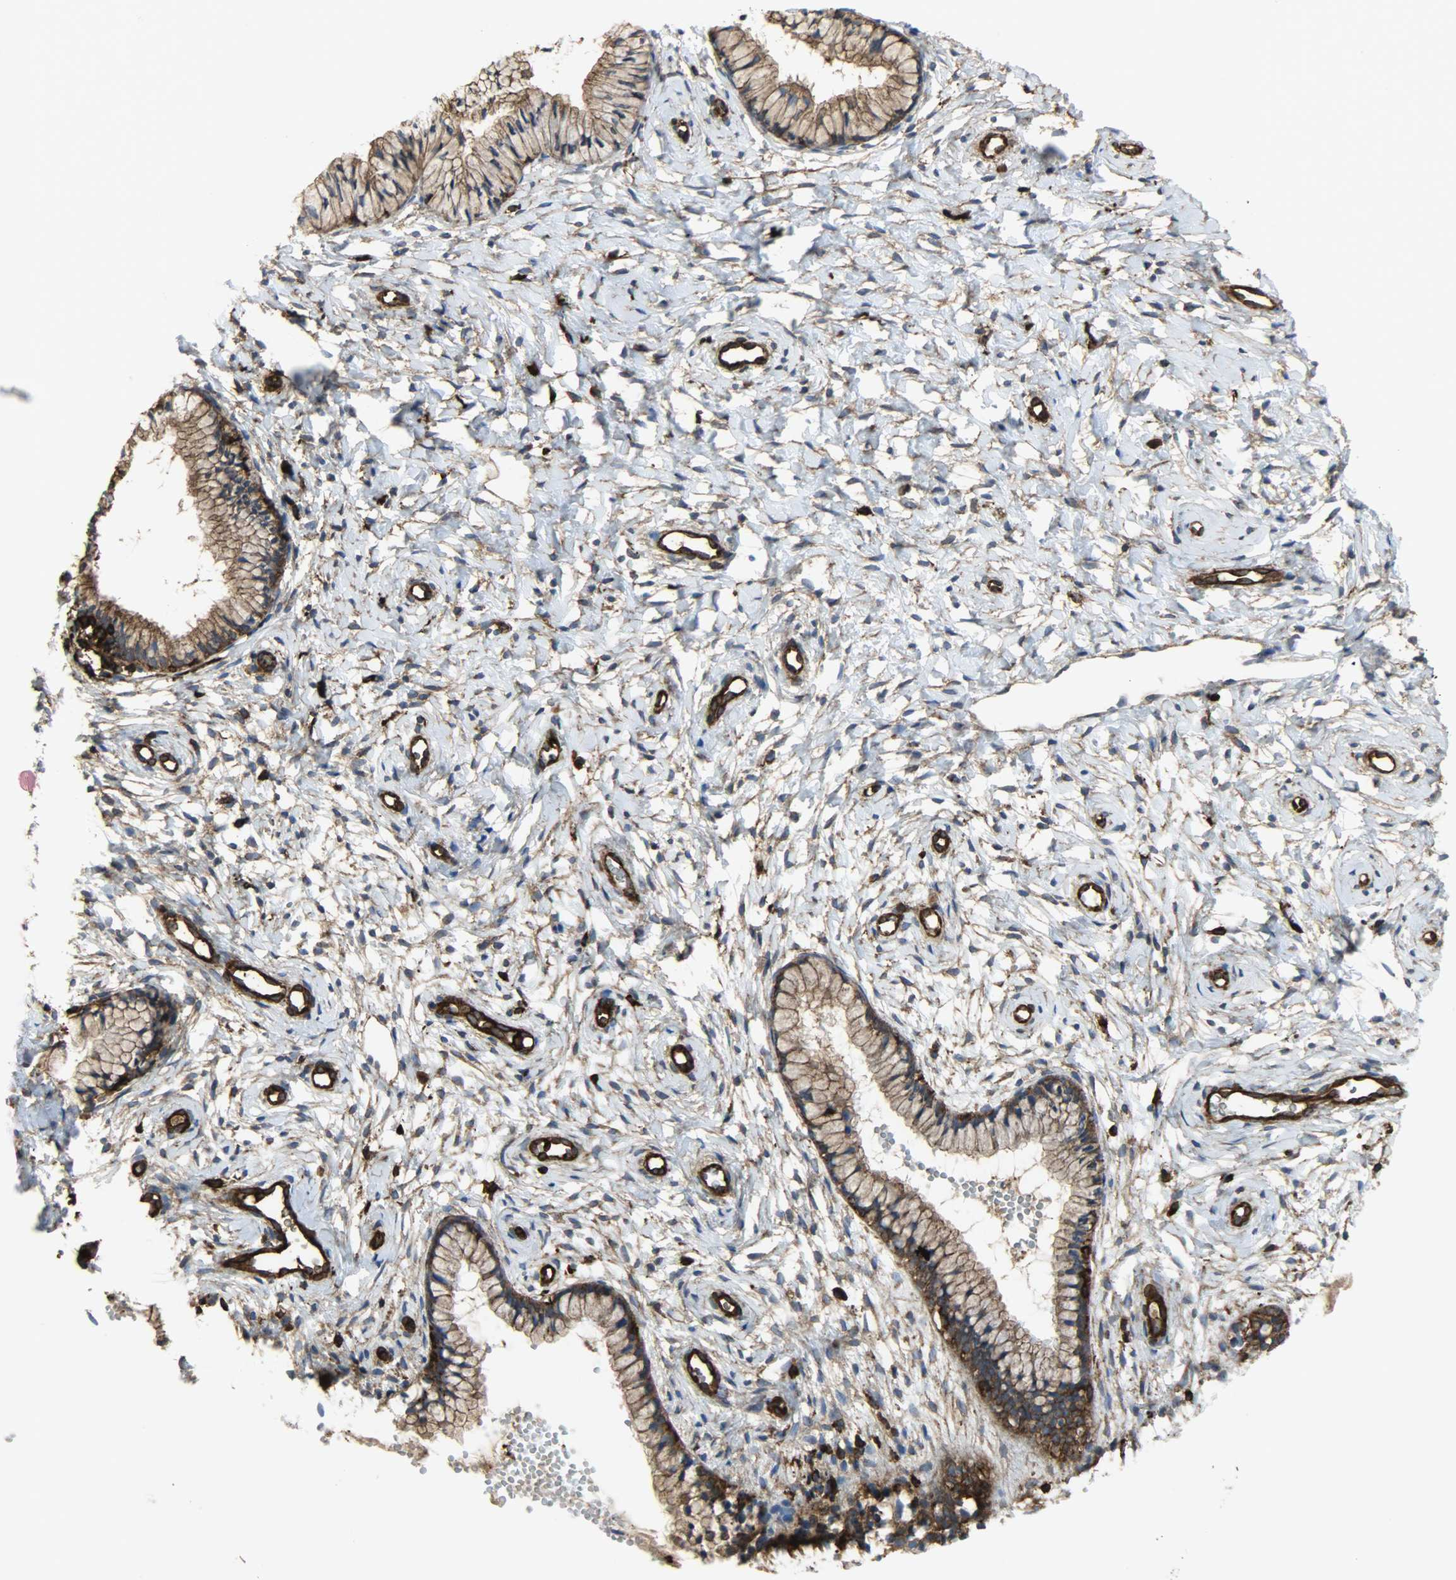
{"staining": {"intensity": "strong", "quantity": ">75%", "location": "cytoplasmic/membranous"}, "tissue": "cervix", "cell_type": "Glandular cells", "image_type": "normal", "snomed": [{"axis": "morphology", "description": "Normal tissue, NOS"}, {"axis": "topography", "description": "Cervix"}], "caption": "Unremarkable cervix was stained to show a protein in brown. There is high levels of strong cytoplasmic/membranous positivity in about >75% of glandular cells. The staining is performed using DAB brown chromogen to label protein expression. The nuclei are counter-stained blue using hematoxylin.", "gene": "VASP", "patient": {"sex": "female", "age": 46}}